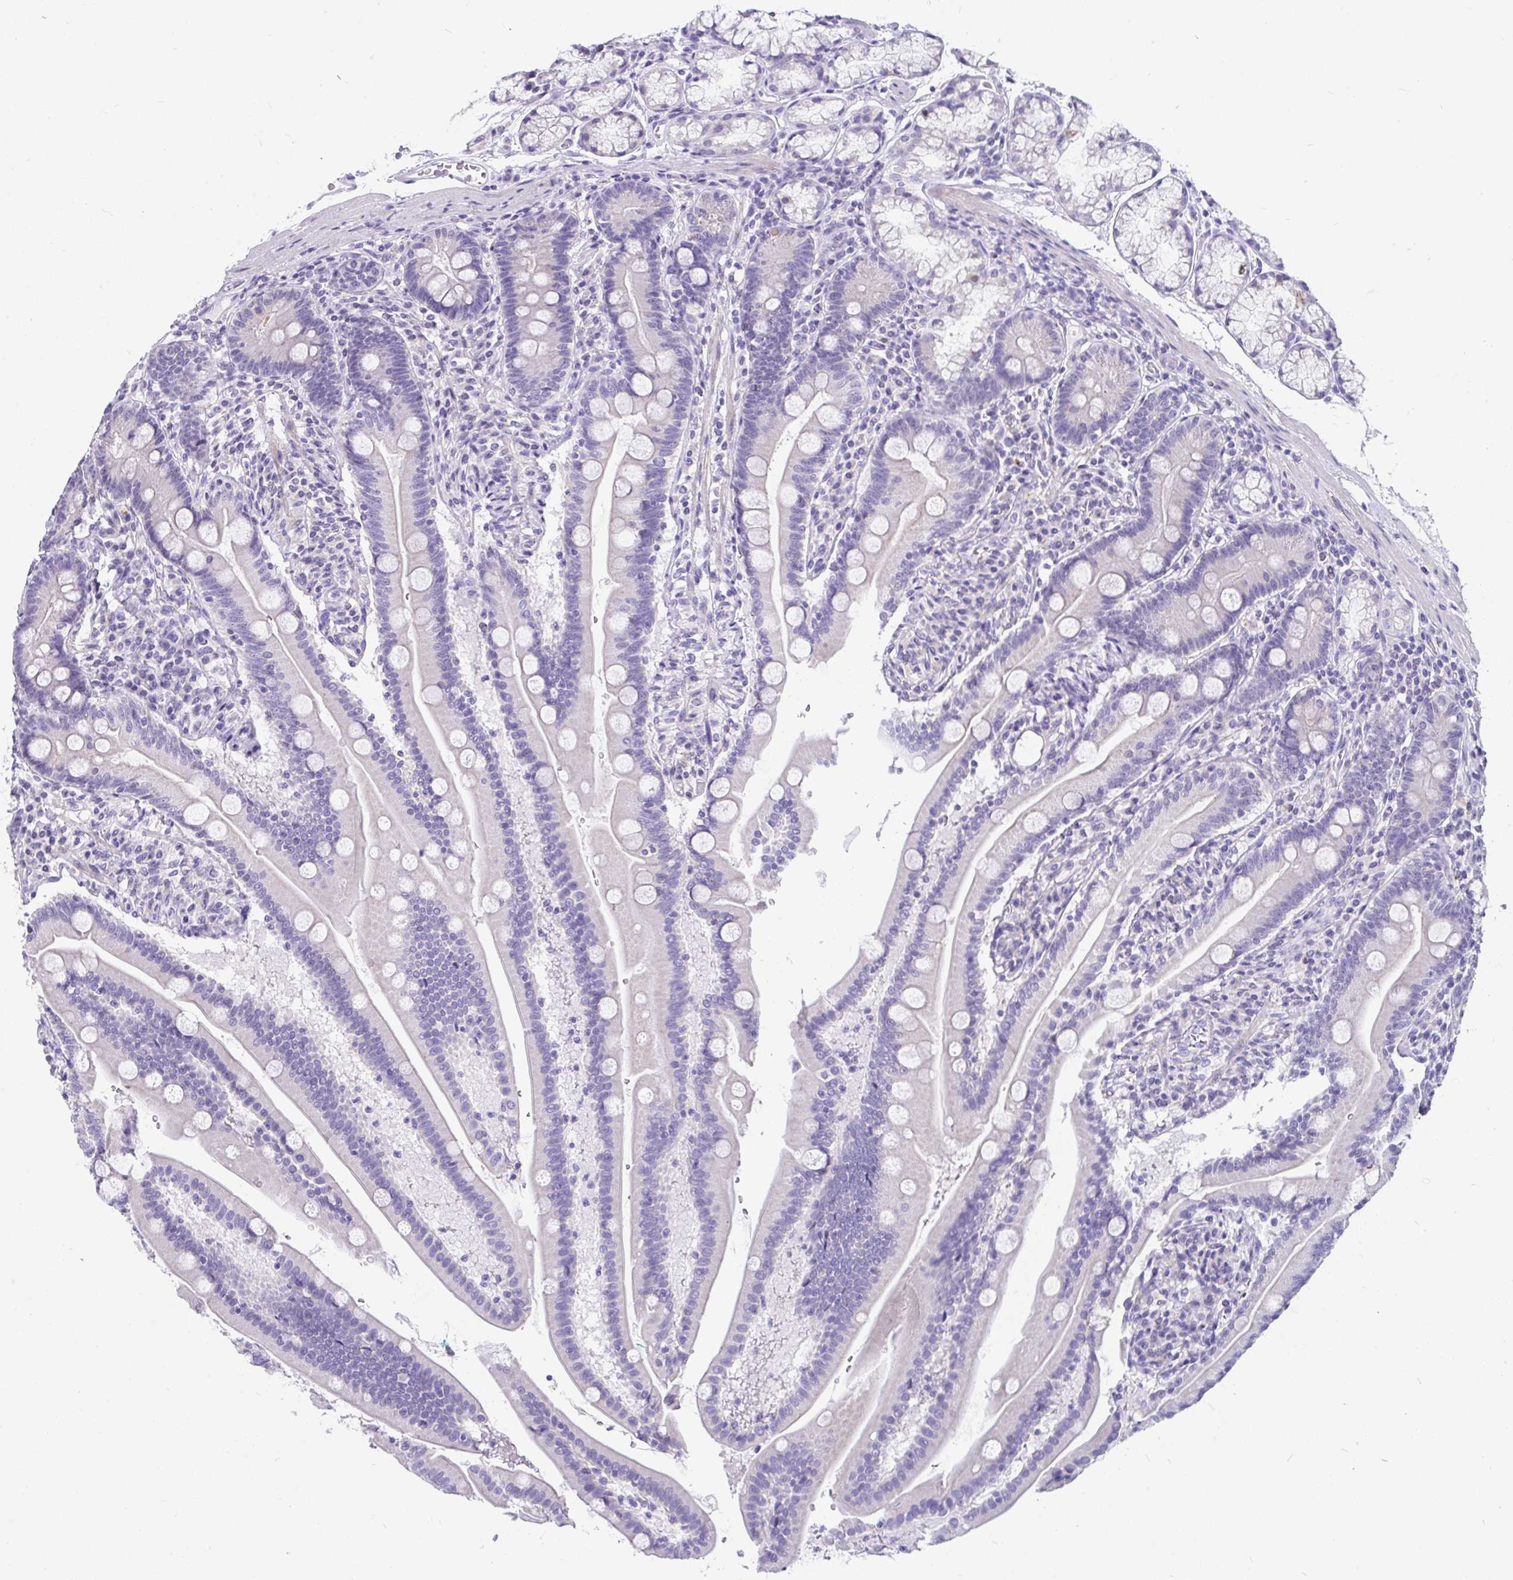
{"staining": {"intensity": "negative", "quantity": "none", "location": "none"}, "tissue": "duodenum", "cell_type": "Glandular cells", "image_type": "normal", "snomed": [{"axis": "morphology", "description": "Normal tissue, NOS"}, {"axis": "topography", "description": "Duodenum"}], "caption": "A high-resolution photomicrograph shows IHC staining of normal duodenum, which exhibits no significant staining in glandular cells. (Brightfield microscopy of DAB immunohistochemistry at high magnification).", "gene": "INTS5", "patient": {"sex": "female", "age": 67}}